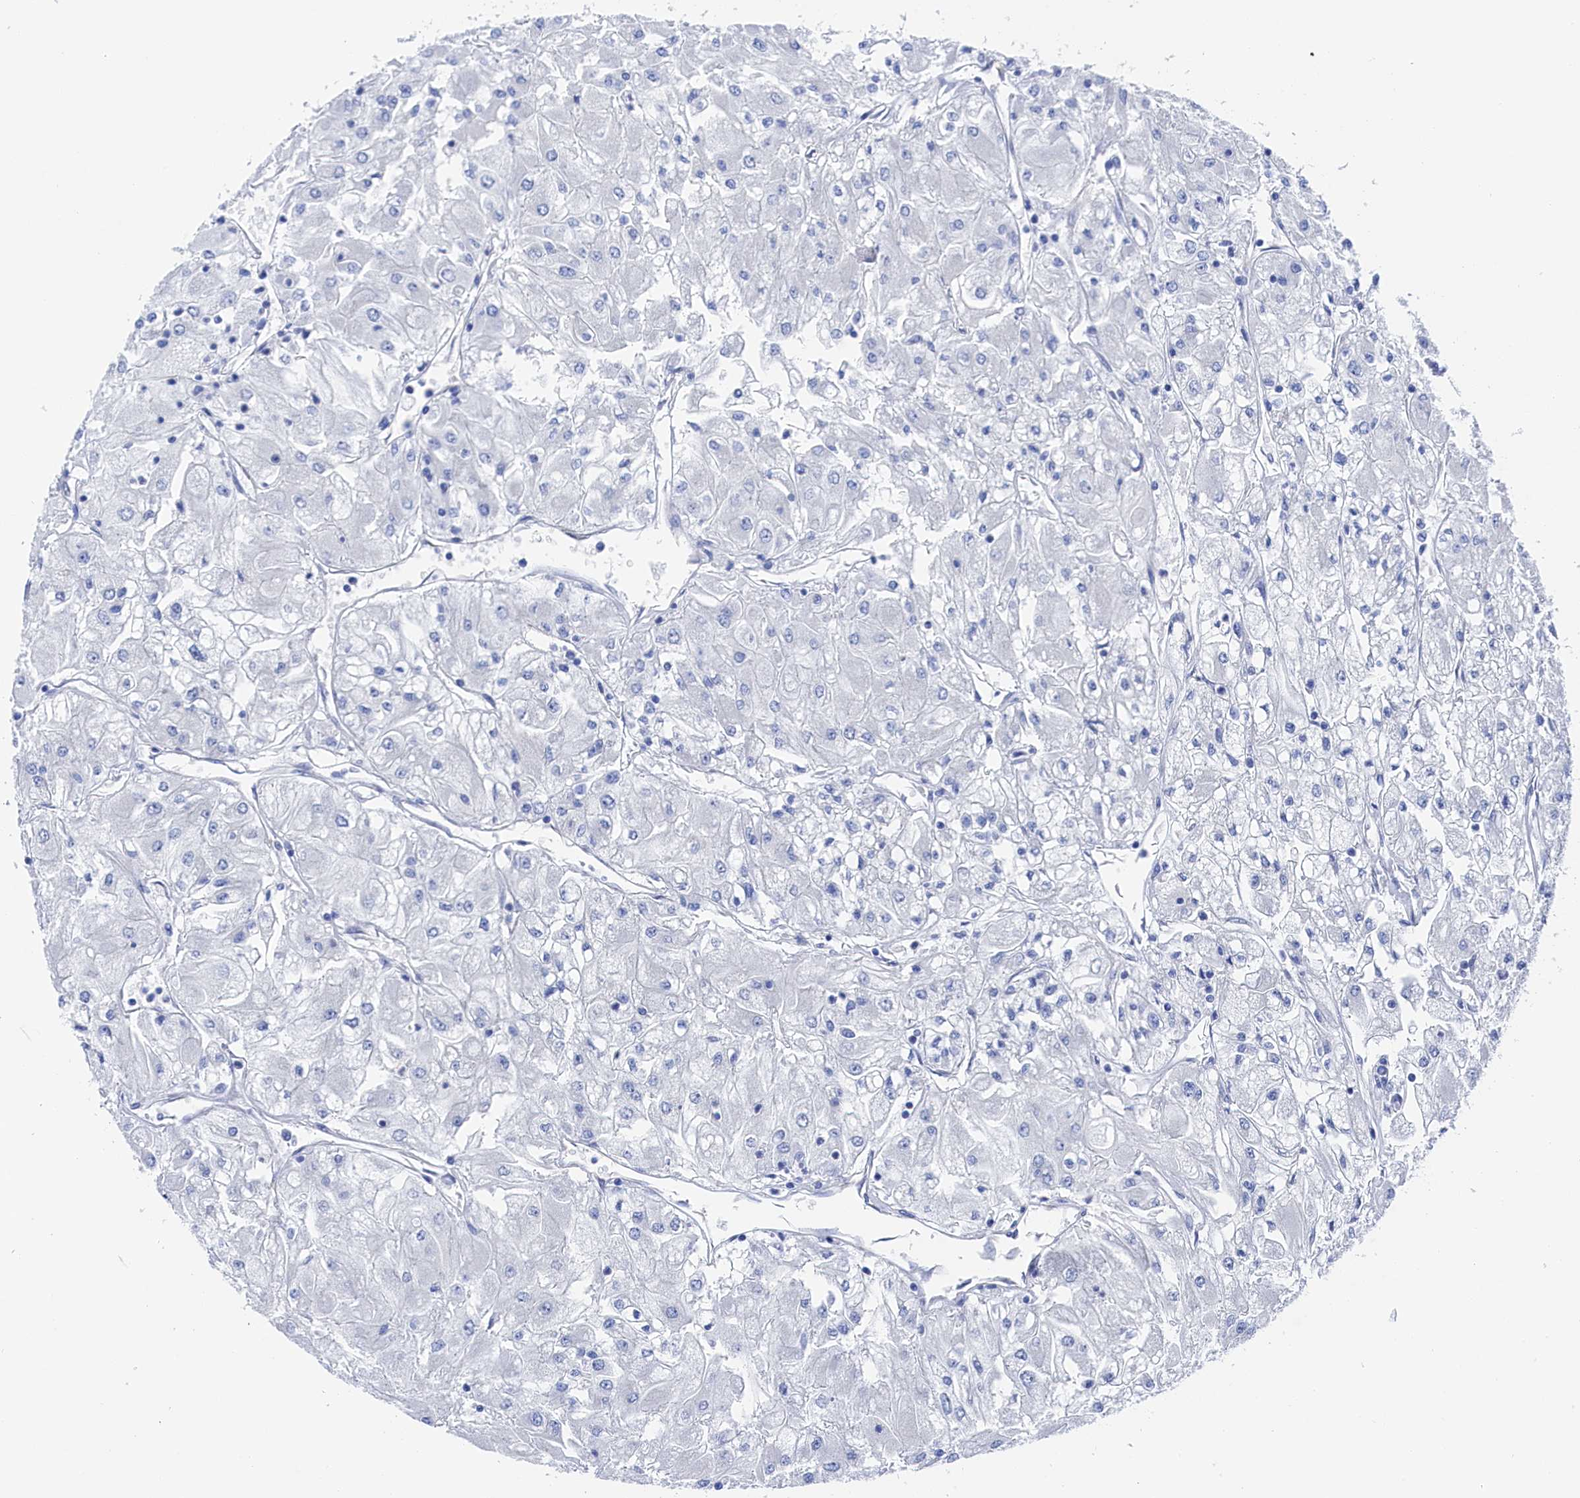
{"staining": {"intensity": "negative", "quantity": "none", "location": "none"}, "tissue": "renal cancer", "cell_type": "Tumor cells", "image_type": "cancer", "snomed": [{"axis": "morphology", "description": "Adenocarcinoma, NOS"}, {"axis": "topography", "description": "Kidney"}], "caption": "High magnification brightfield microscopy of adenocarcinoma (renal) stained with DAB (brown) and counterstained with hematoxylin (blue): tumor cells show no significant positivity. Brightfield microscopy of immunohistochemistry stained with DAB (3,3'-diaminobenzidine) (brown) and hematoxylin (blue), captured at high magnification.", "gene": "TMOD2", "patient": {"sex": "male", "age": 80}}